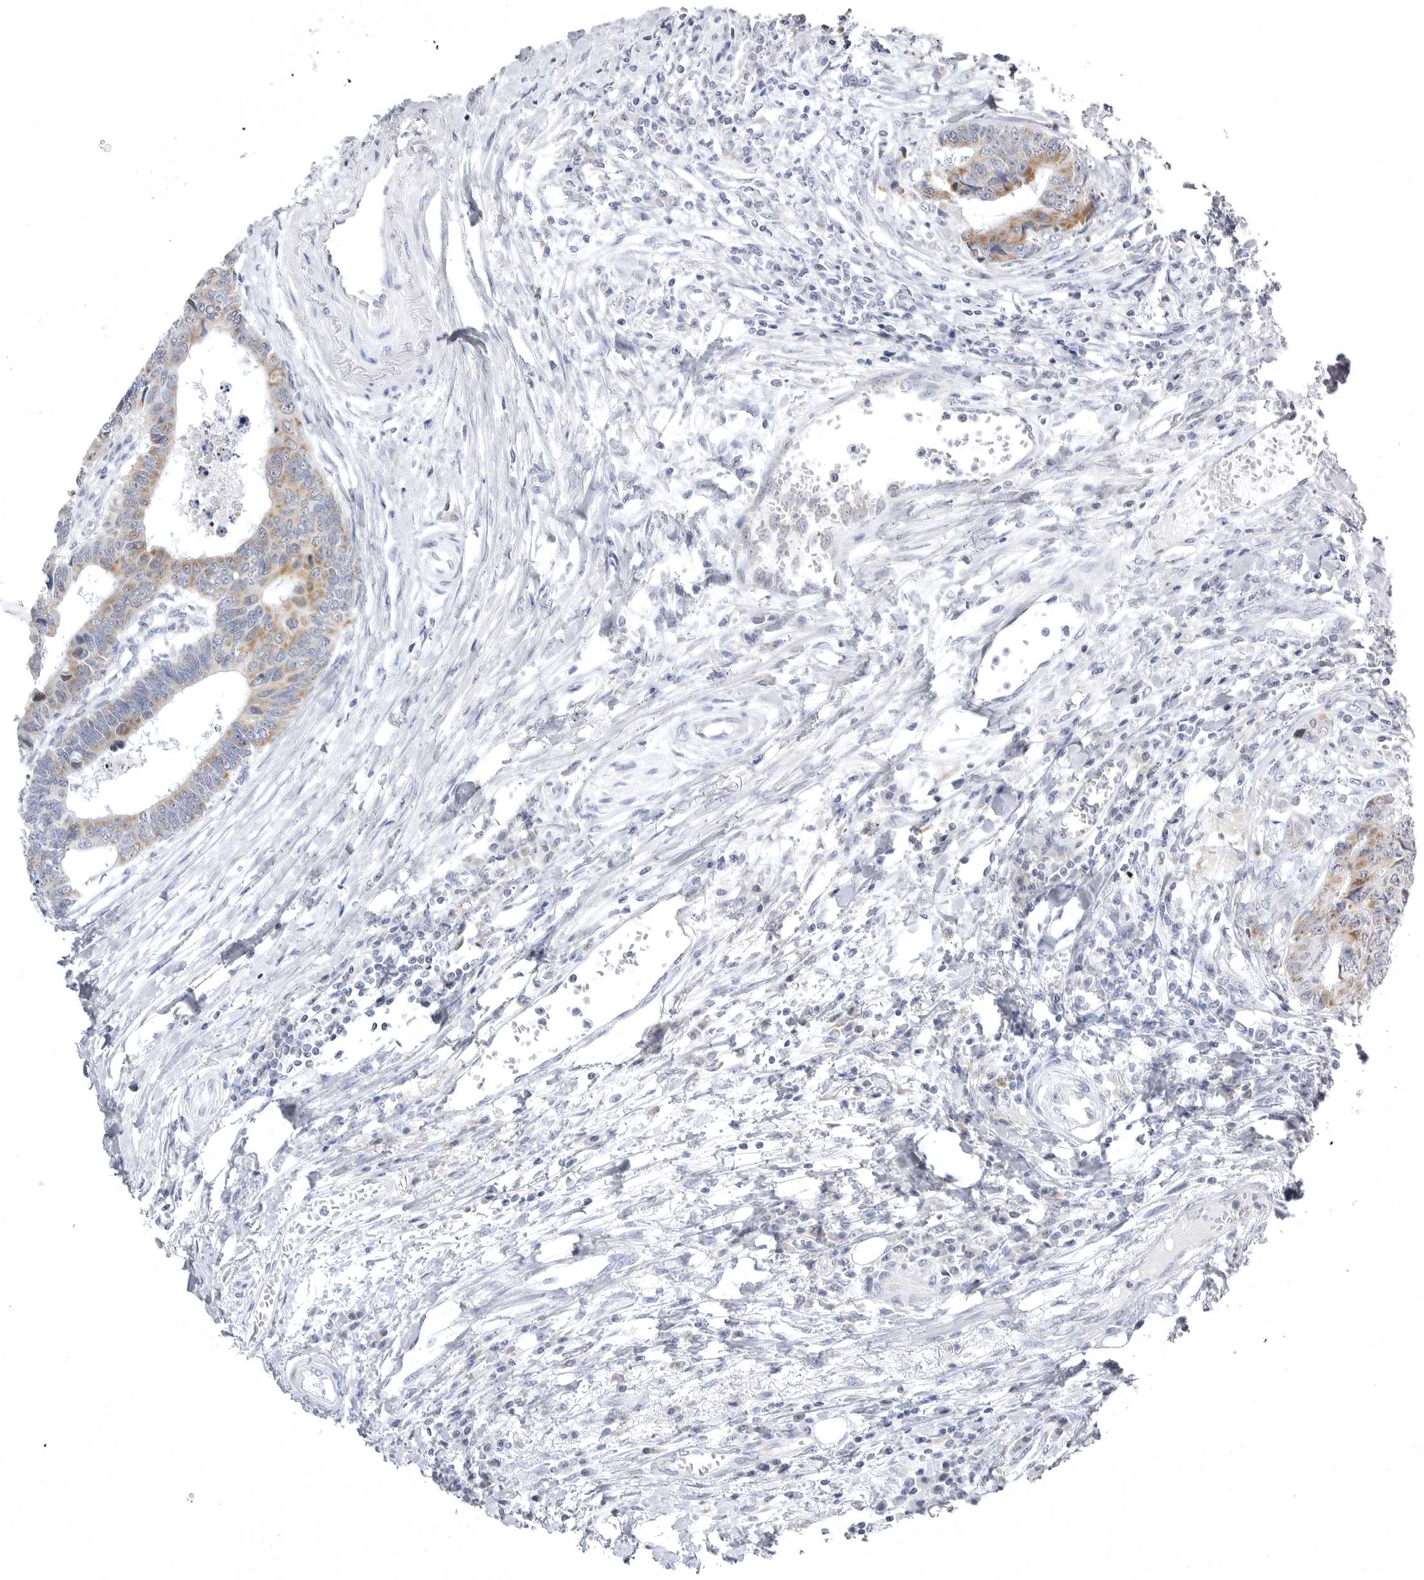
{"staining": {"intensity": "strong", "quantity": ">75%", "location": "cytoplasmic/membranous"}, "tissue": "colorectal cancer", "cell_type": "Tumor cells", "image_type": "cancer", "snomed": [{"axis": "morphology", "description": "Adenocarcinoma, NOS"}, {"axis": "topography", "description": "Rectum"}], "caption": "This image demonstrates immunohistochemistry (IHC) staining of colorectal adenocarcinoma, with high strong cytoplasmic/membranous positivity in approximately >75% of tumor cells.", "gene": "TUFM", "patient": {"sex": "male", "age": 84}}